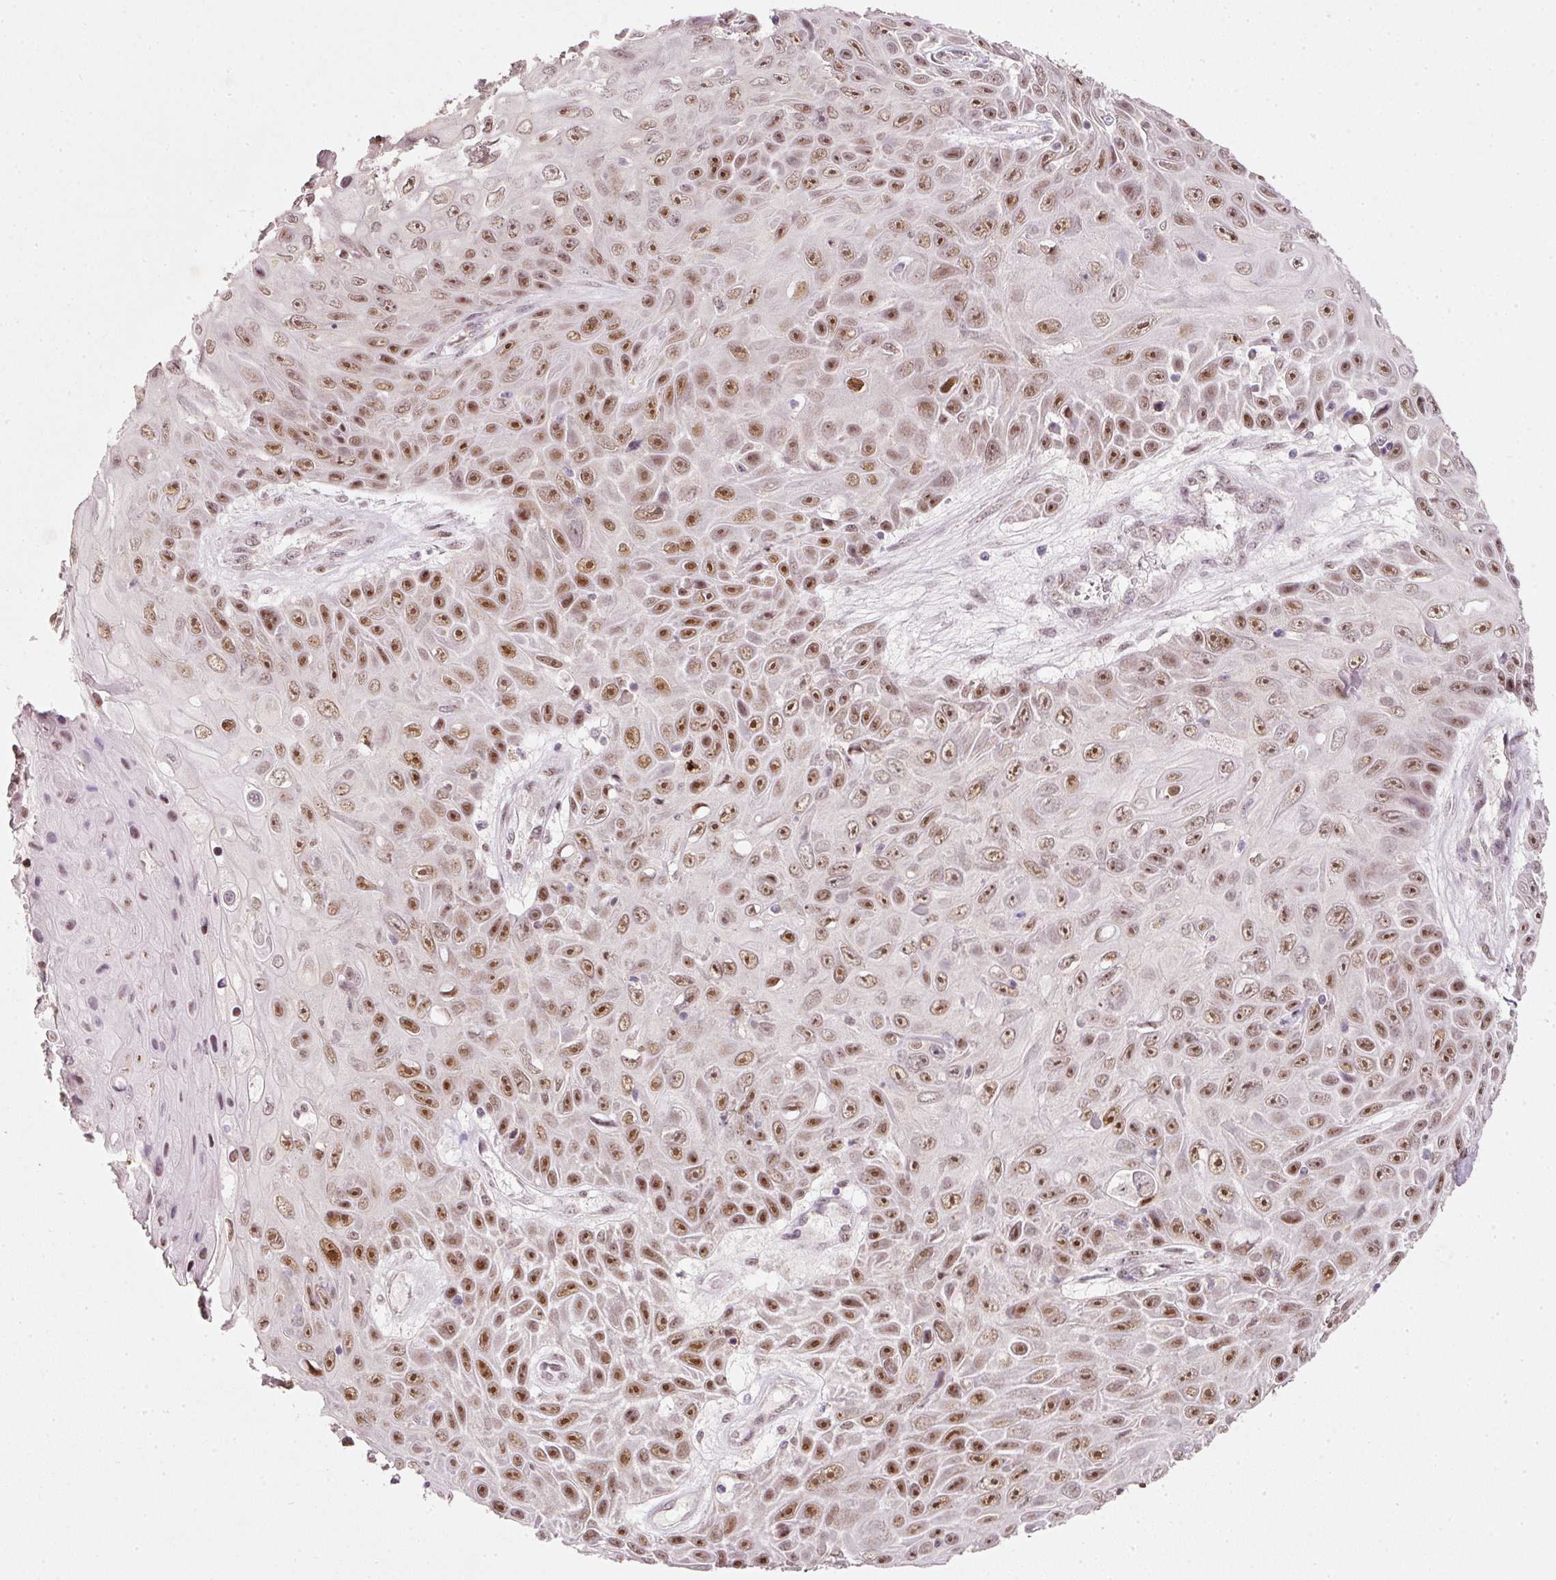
{"staining": {"intensity": "strong", "quantity": ">75%", "location": "nuclear"}, "tissue": "skin cancer", "cell_type": "Tumor cells", "image_type": "cancer", "snomed": [{"axis": "morphology", "description": "Squamous cell carcinoma, NOS"}, {"axis": "topography", "description": "Skin"}], "caption": "Skin cancer (squamous cell carcinoma) stained for a protein exhibits strong nuclear positivity in tumor cells. The staining is performed using DAB (3,3'-diaminobenzidine) brown chromogen to label protein expression. The nuclei are counter-stained blue using hematoxylin.", "gene": "FSTL3", "patient": {"sex": "male", "age": 82}}